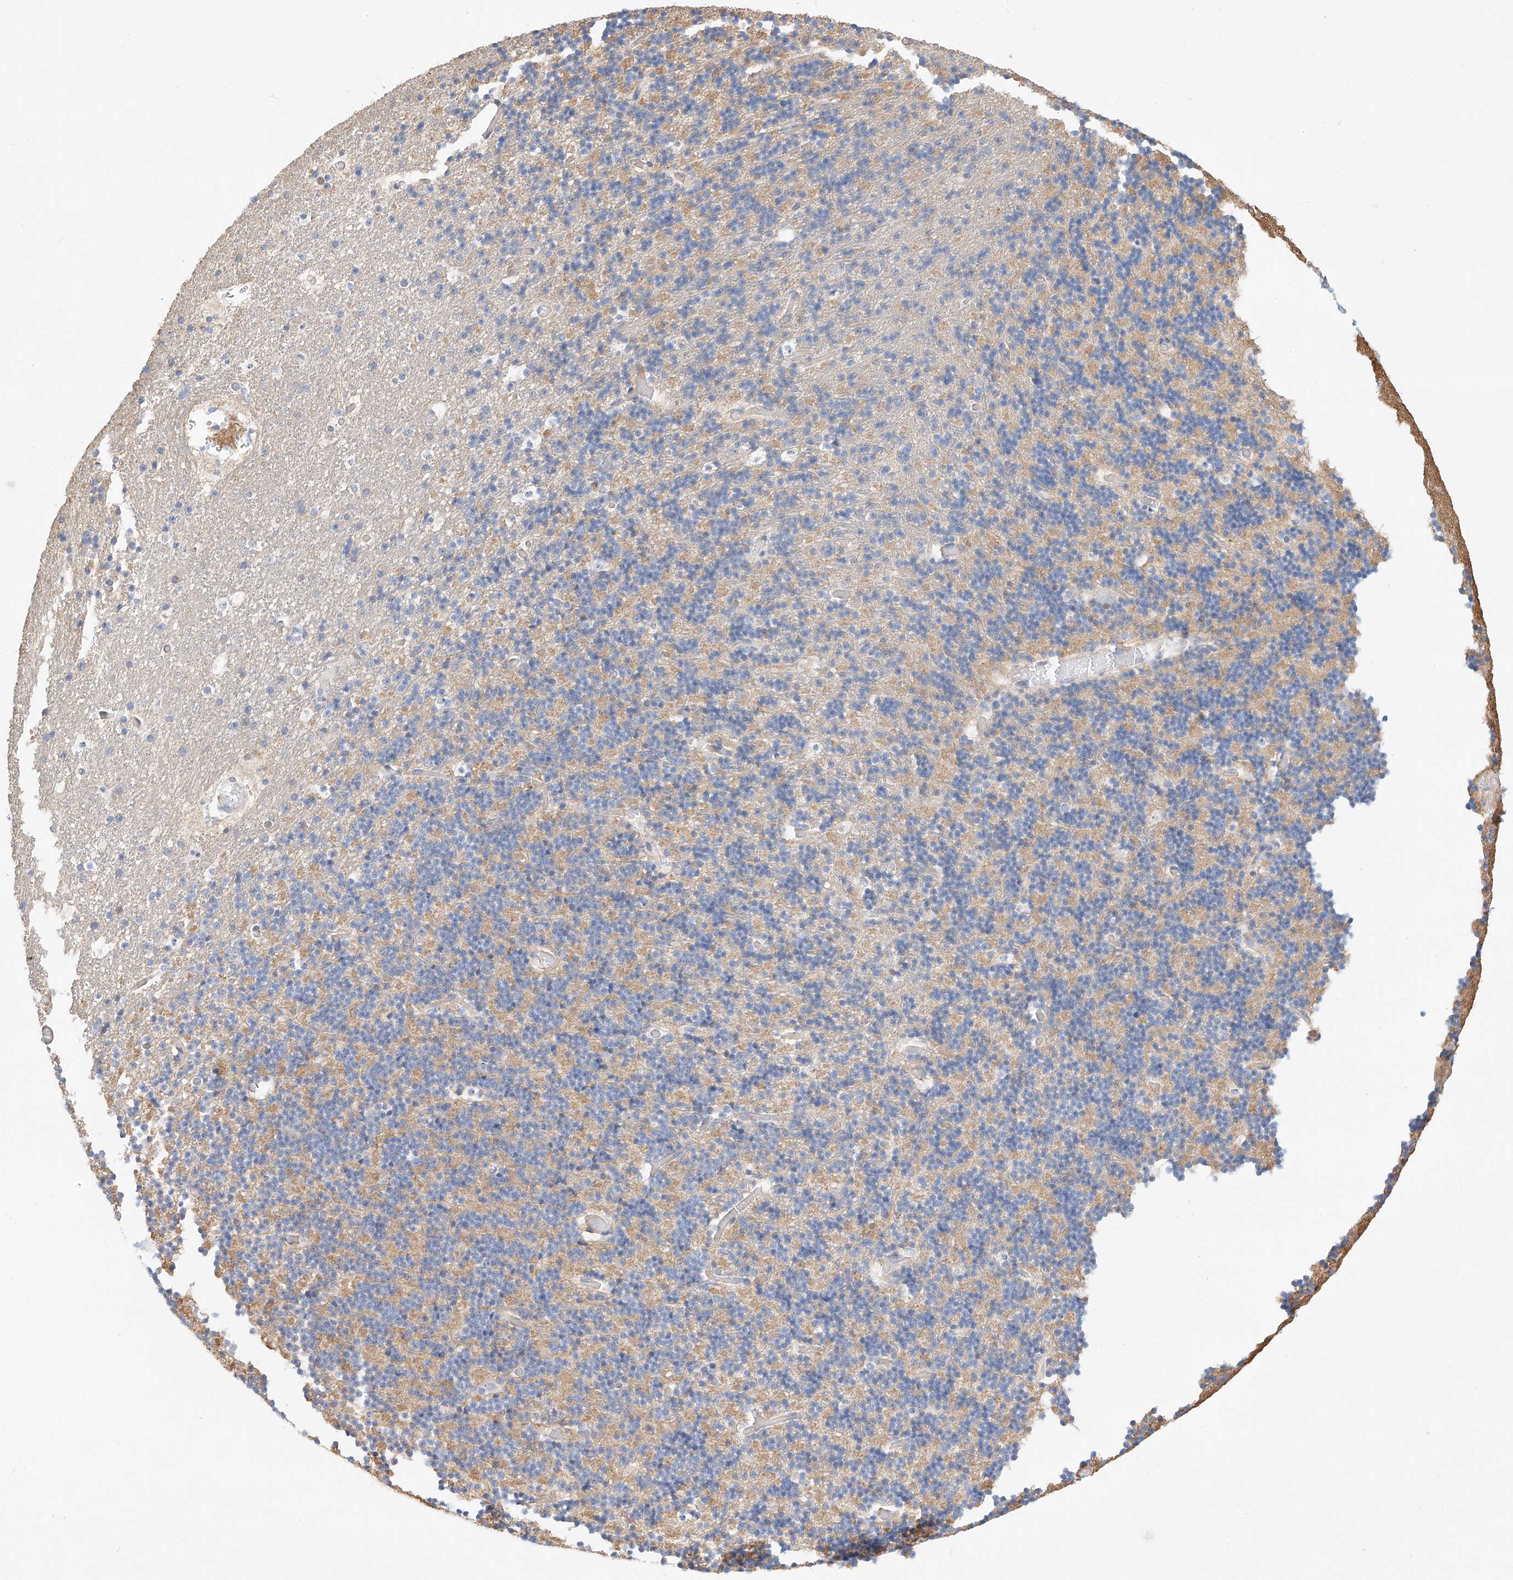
{"staining": {"intensity": "moderate", "quantity": "<25%", "location": "nuclear"}, "tissue": "cerebellum", "cell_type": "Cells in granular layer", "image_type": "normal", "snomed": [{"axis": "morphology", "description": "Normal tissue, NOS"}, {"axis": "topography", "description": "Cerebellum"}], "caption": "Immunohistochemistry of benign cerebellum displays low levels of moderate nuclear staining in about <25% of cells in granular layer.", "gene": "SNU13", "patient": {"sex": "male", "age": 57}}